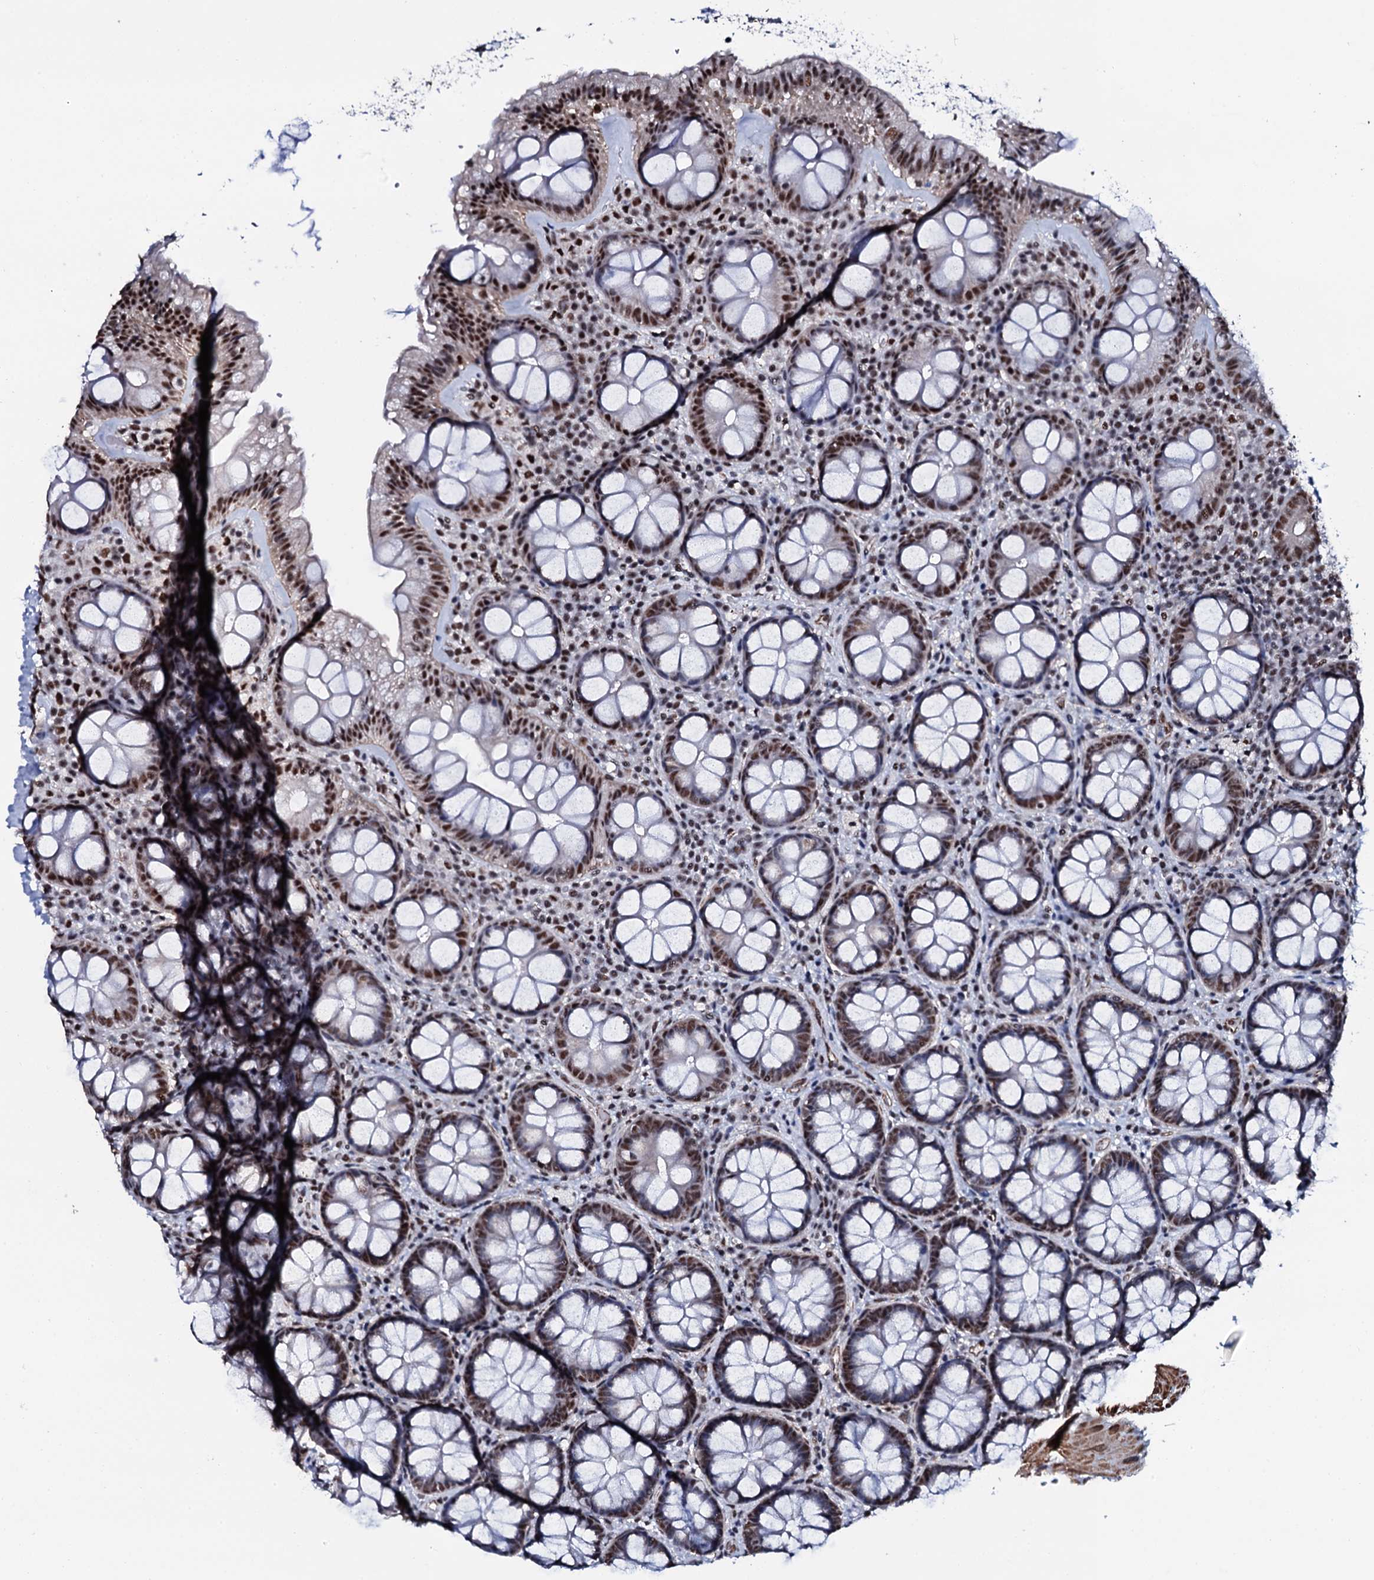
{"staining": {"intensity": "strong", "quantity": ">75%", "location": "nuclear"}, "tissue": "rectum", "cell_type": "Glandular cells", "image_type": "normal", "snomed": [{"axis": "morphology", "description": "Normal tissue, NOS"}, {"axis": "topography", "description": "Rectum"}], "caption": "DAB (3,3'-diaminobenzidine) immunohistochemical staining of unremarkable human rectum demonstrates strong nuclear protein staining in approximately >75% of glandular cells. The staining is performed using DAB (3,3'-diaminobenzidine) brown chromogen to label protein expression. The nuclei are counter-stained blue using hematoxylin.", "gene": "CWC15", "patient": {"sex": "male", "age": 83}}